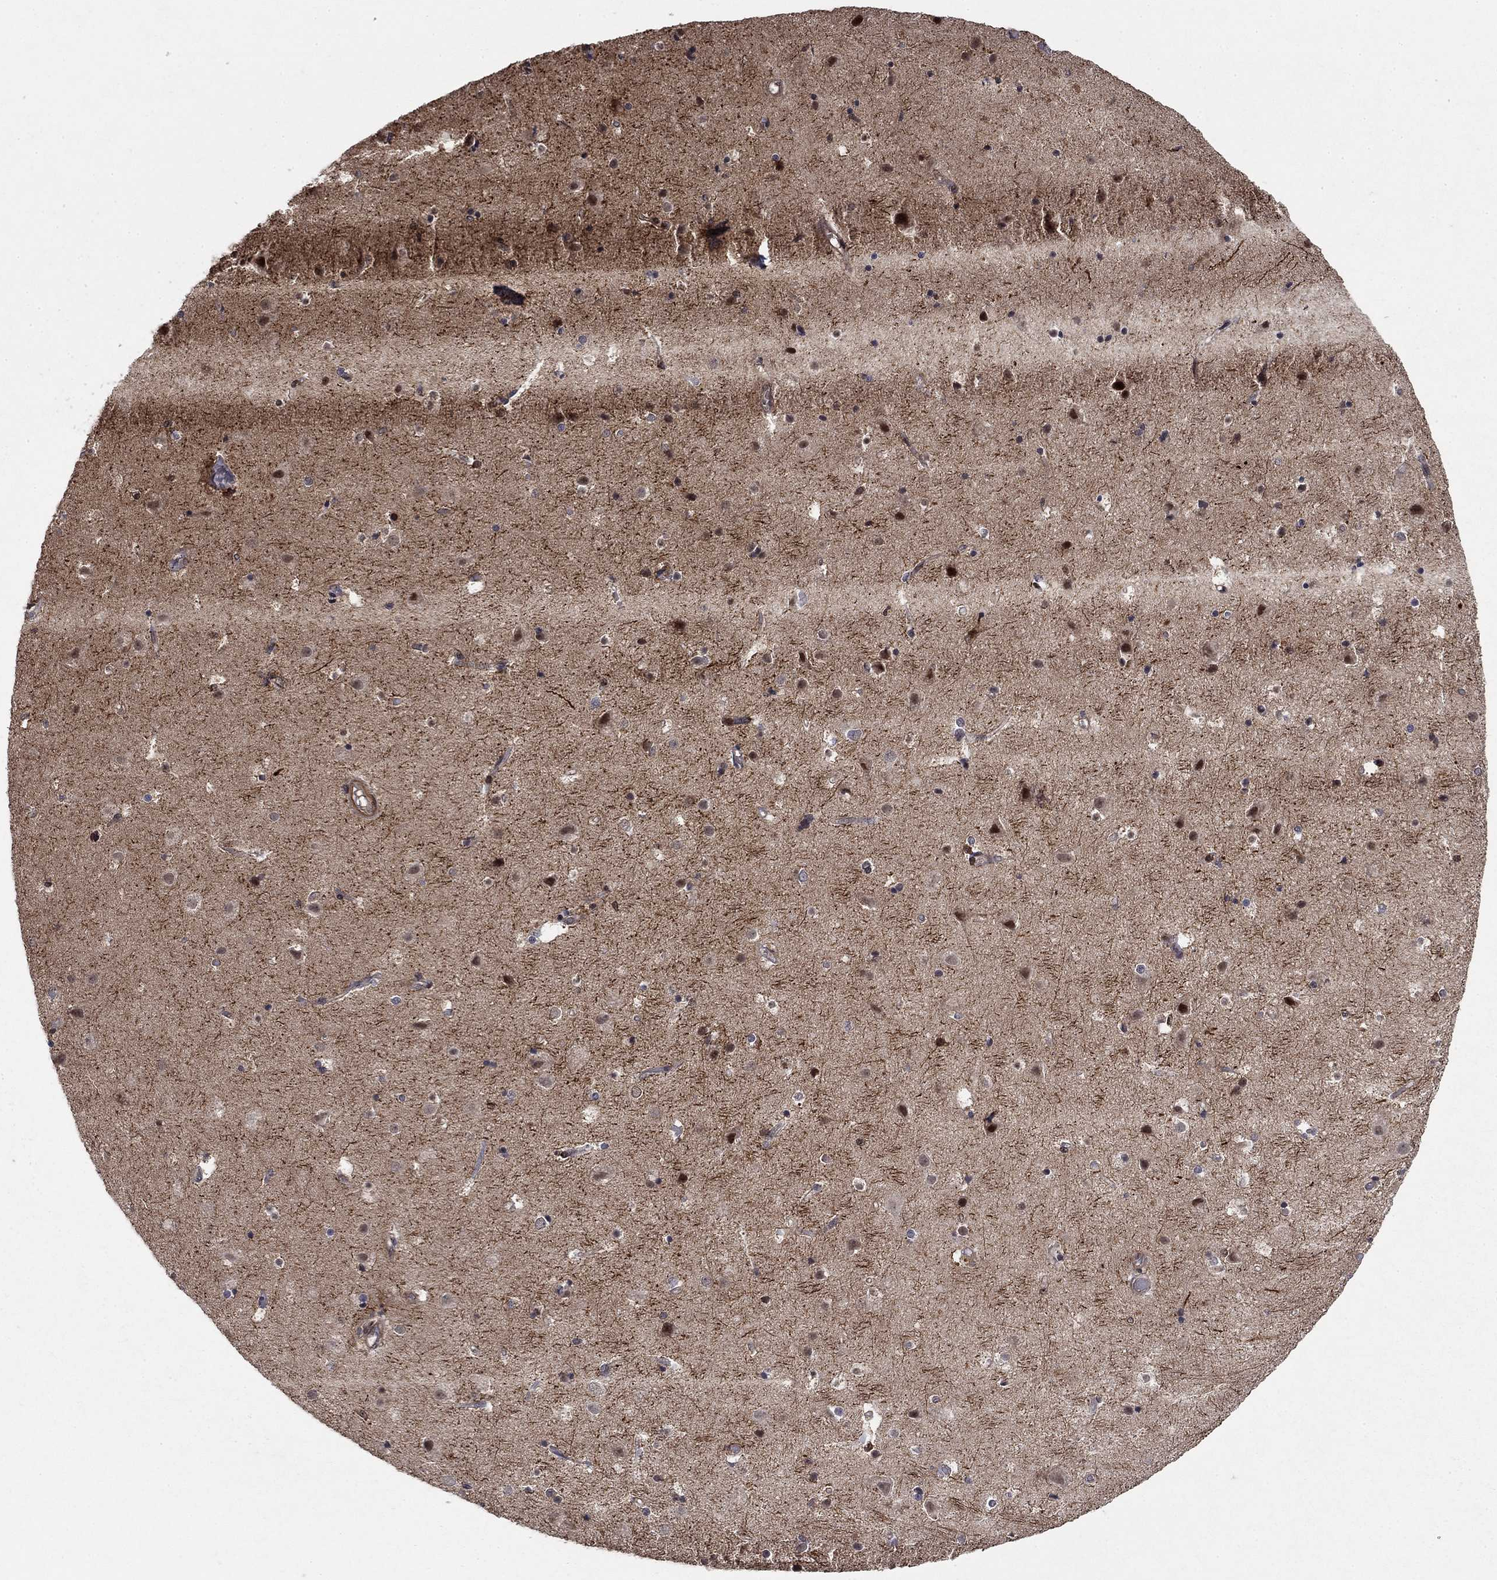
{"staining": {"intensity": "negative", "quantity": "none", "location": "none"}, "tissue": "cerebral cortex", "cell_type": "Endothelial cells", "image_type": "normal", "snomed": [{"axis": "morphology", "description": "Normal tissue, NOS"}, {"axis": "topography", "description": "Cerebral cortex"}], "caption": "An immunohistochemistry micrograph of normal cerebral cortex is shown. There is no staining in endothelial cells of cerebral cortex.", "gene": "CCDC66", "patient": {"sex": "female", "age": 52}}